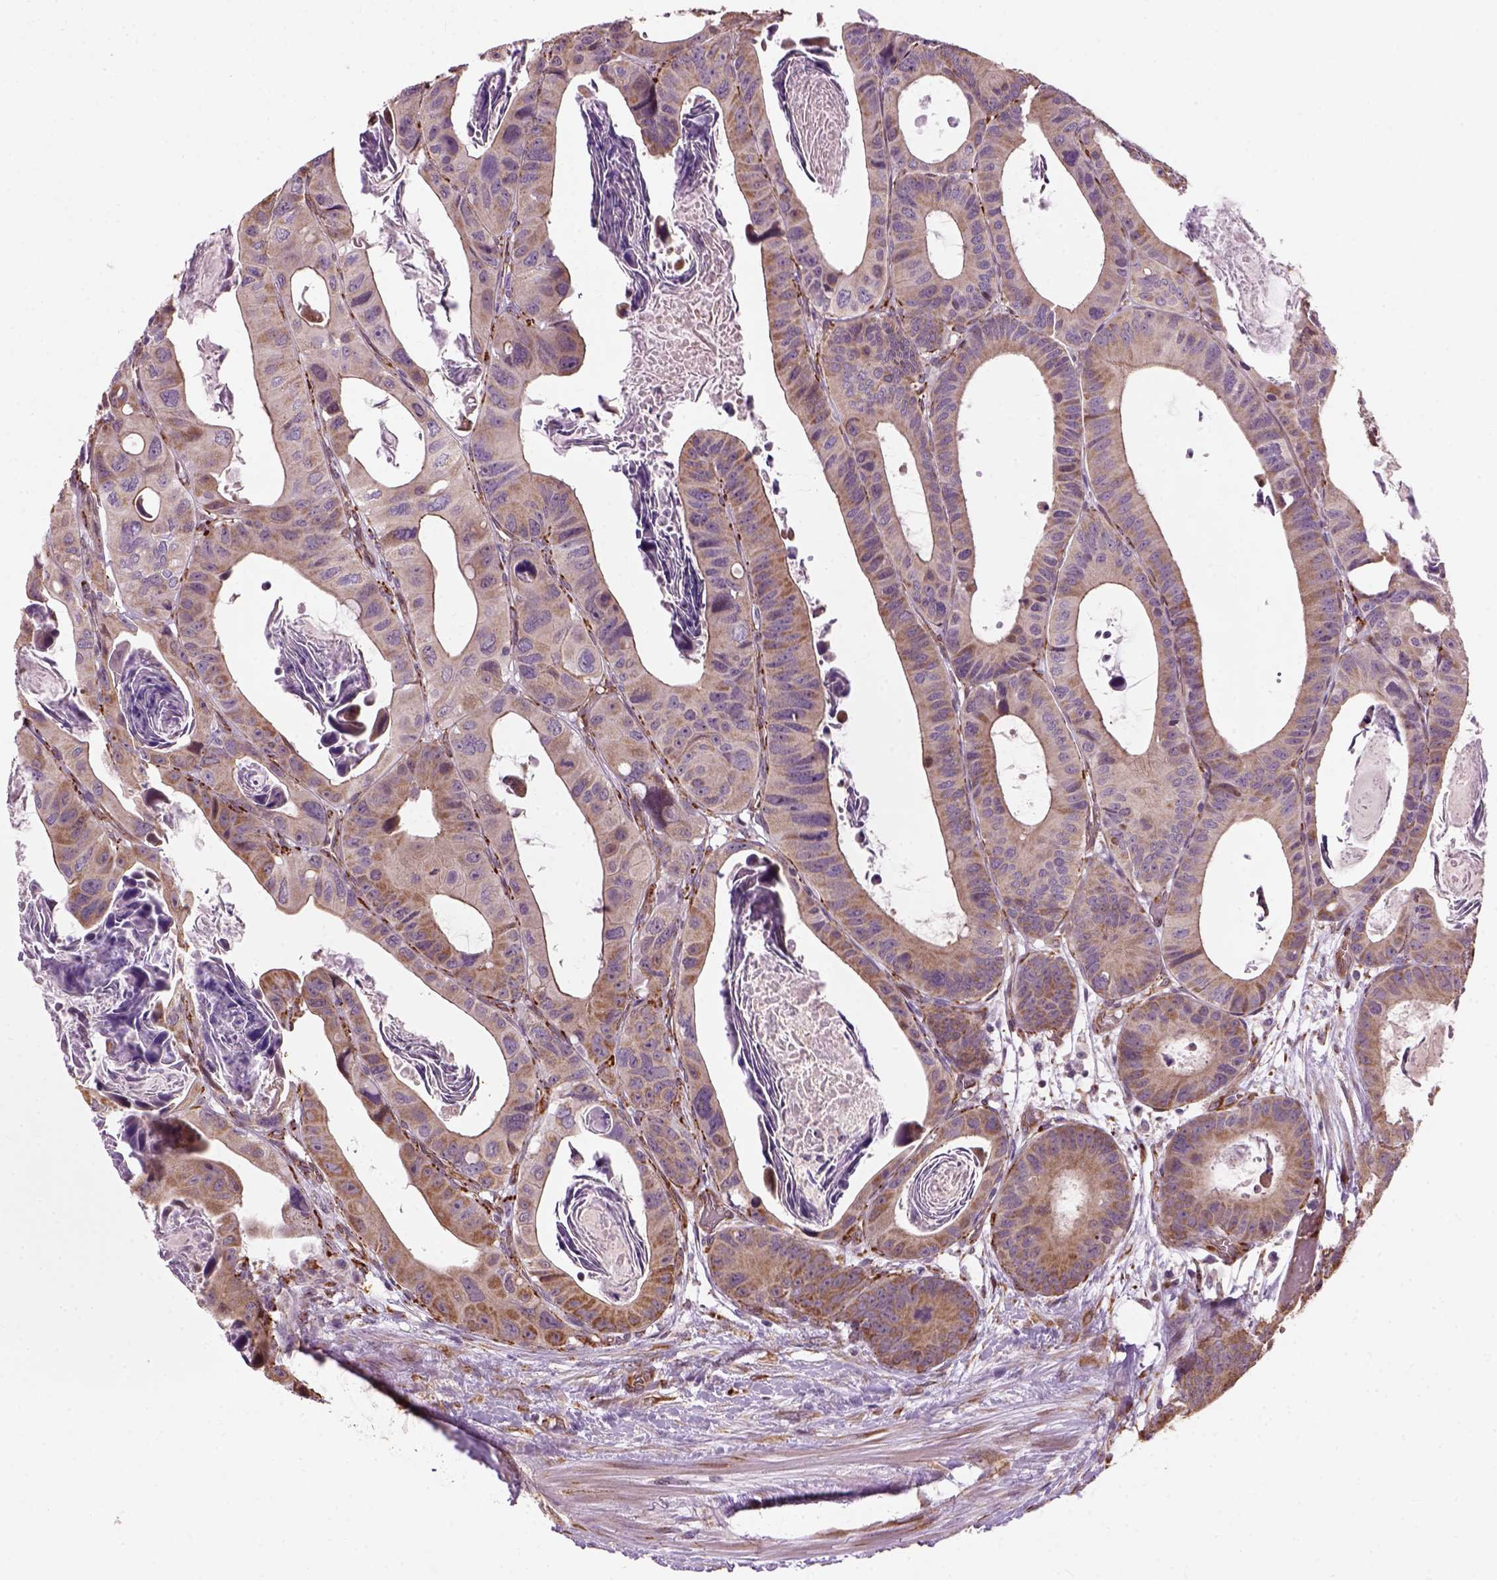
{"staining": {"intensity": "moderate", "quantity": "25%-75%", "location": "cytoplasmic/membranous"}, "tissue": "colorectal cancer", "cell_type": "Tumor cells", "image_type": "cancer", "snomed": [{"axis": "morphology", "description": "Adenocarcinoma, NOS"}, {"axis": "topography", "description": "Rectum"}], "caption": "A high-resolution photomicrograph shows immunohistochemistry (IHC) staining of colorectal adenocarcinoma, which demonstrates moderate cytoplasmic/membranous staining in about 25%-75% of tumor cells.", "gene": "XK", "patient": {"sex": "male", "age": 64}}